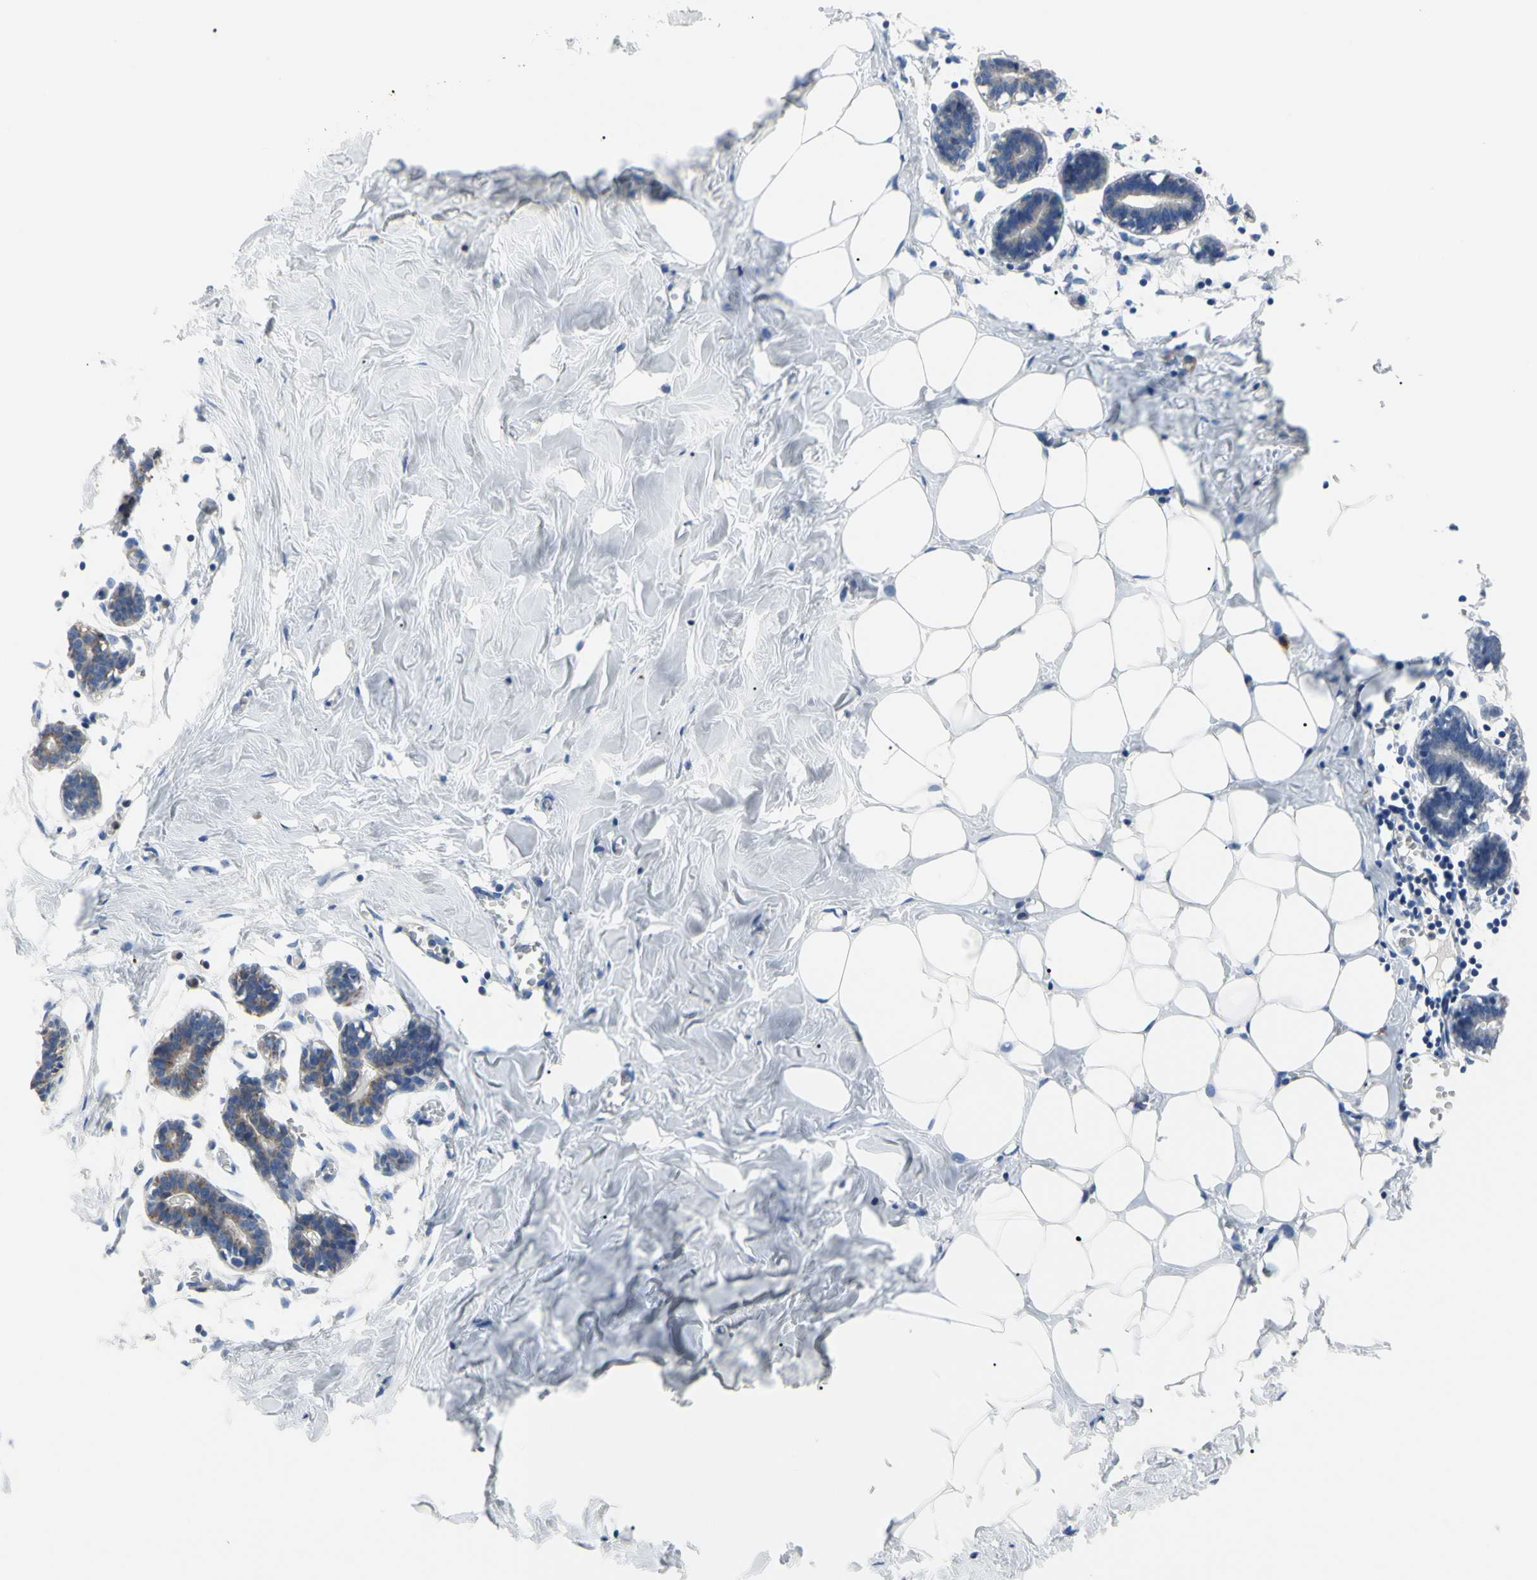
{"staining": {"intensity": "negative", "quantity": "none", "location": "none"}, "tissue": "breast", "cell_type": "Adipocytes", "image_type": "normal", "snomed": [{"axis": "morphology", "description": "Normal tissue, NOS"}, {"axis": "topography", "description": "Breast"}], "caption": "There is no significant staining in adipocytes of breast. The staining is performed using DAB (3,3'-diaminobenzidine) brown chromogen with nuclei counter-stained in using hematoxylin.", "gene": "MCL1", "patient": {"sex": "female", "age": 27}}